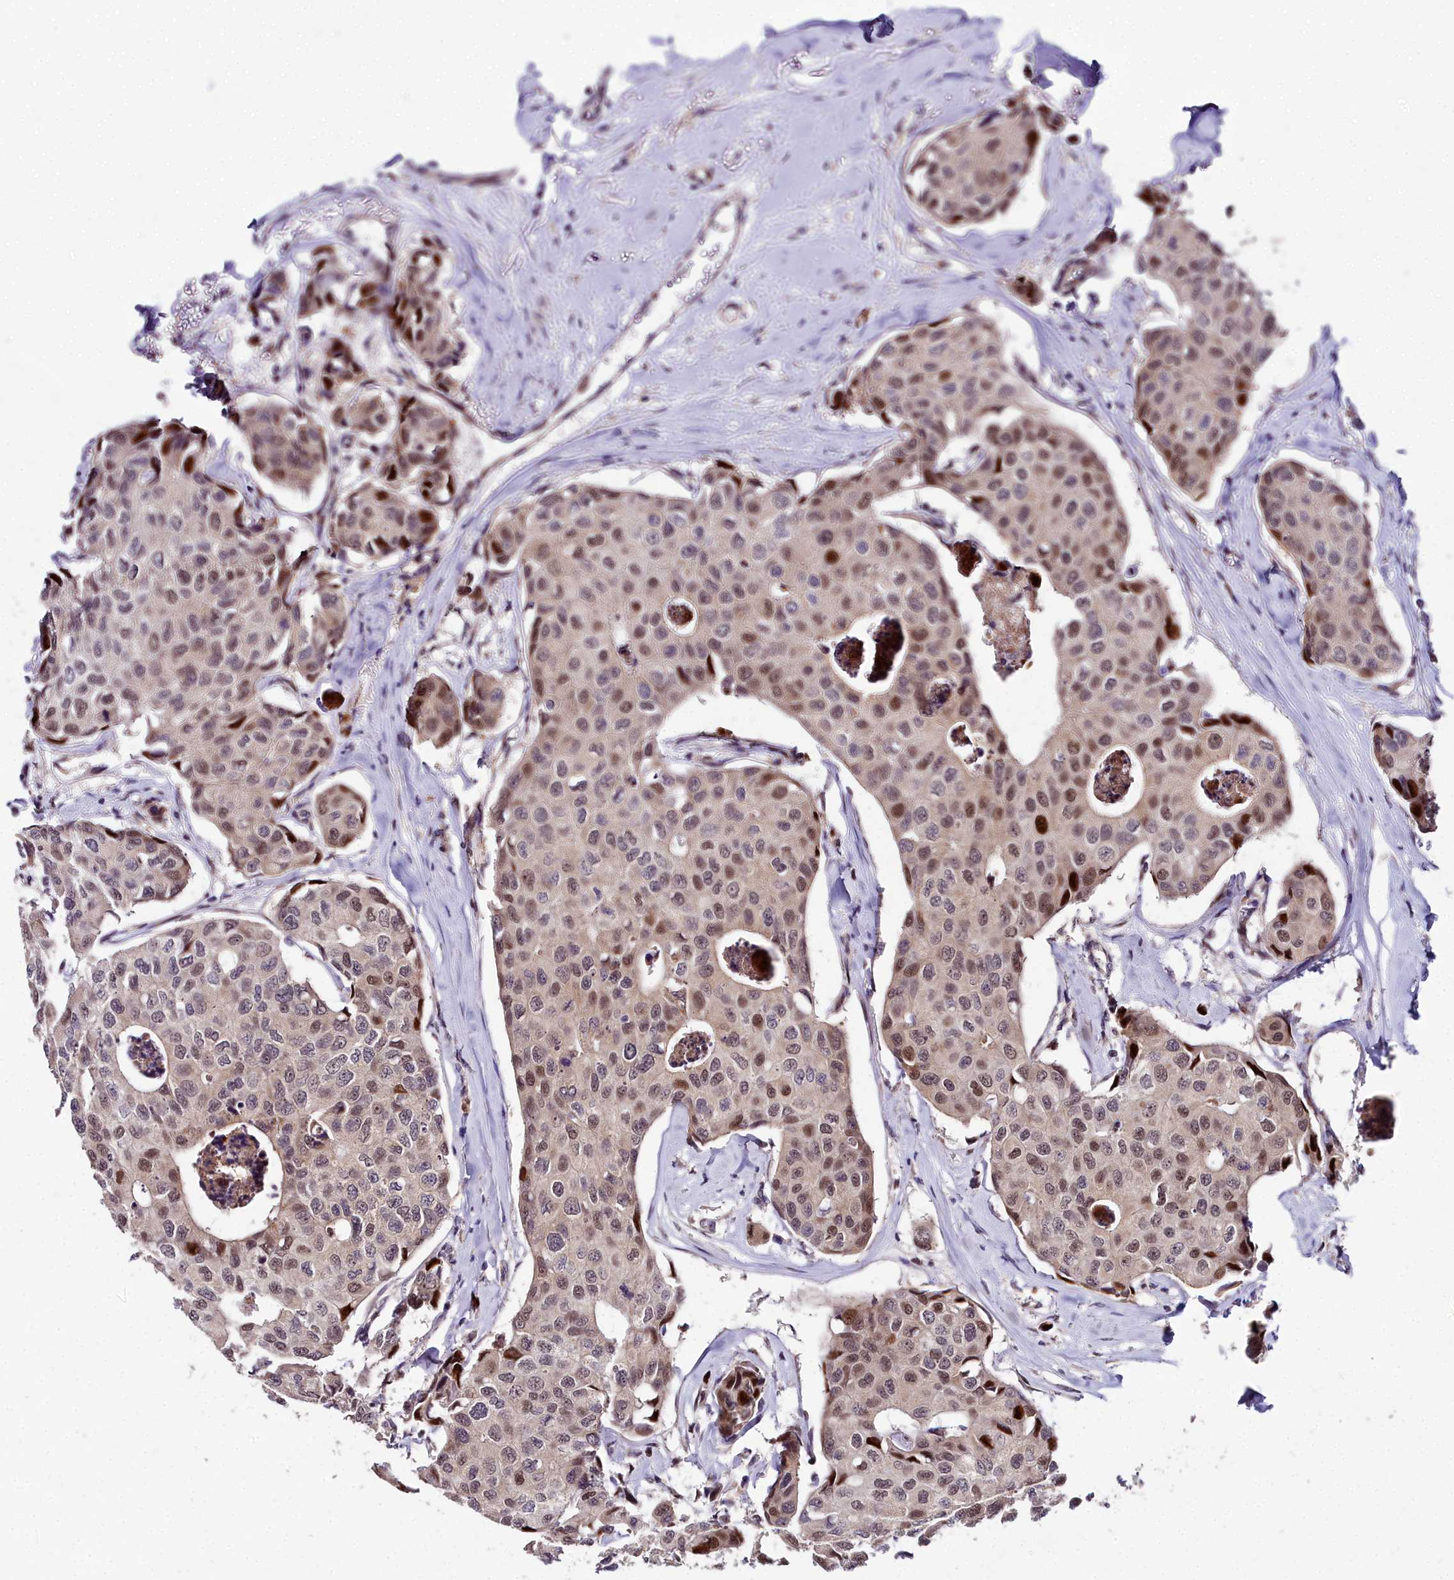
{"staining": {"intensity": "moderate", "quantity": "25%-75%", "location": "nuclear"}, "tissue": "breast cancer", "cell_type": "Tumor cells", "image_type": "cancer", "snomed": [{"axis": "morphology", "description": "Duct carcinoma"}, {"axis": "topography", "description": "Breast"}], "caption": "Protein staining of breast cancer tissue reveals moderate nuclear staining in about 25%-75% of tumor cells.", "gene": "AP1M1", "patient": {"sex": "female", "age": 80}}